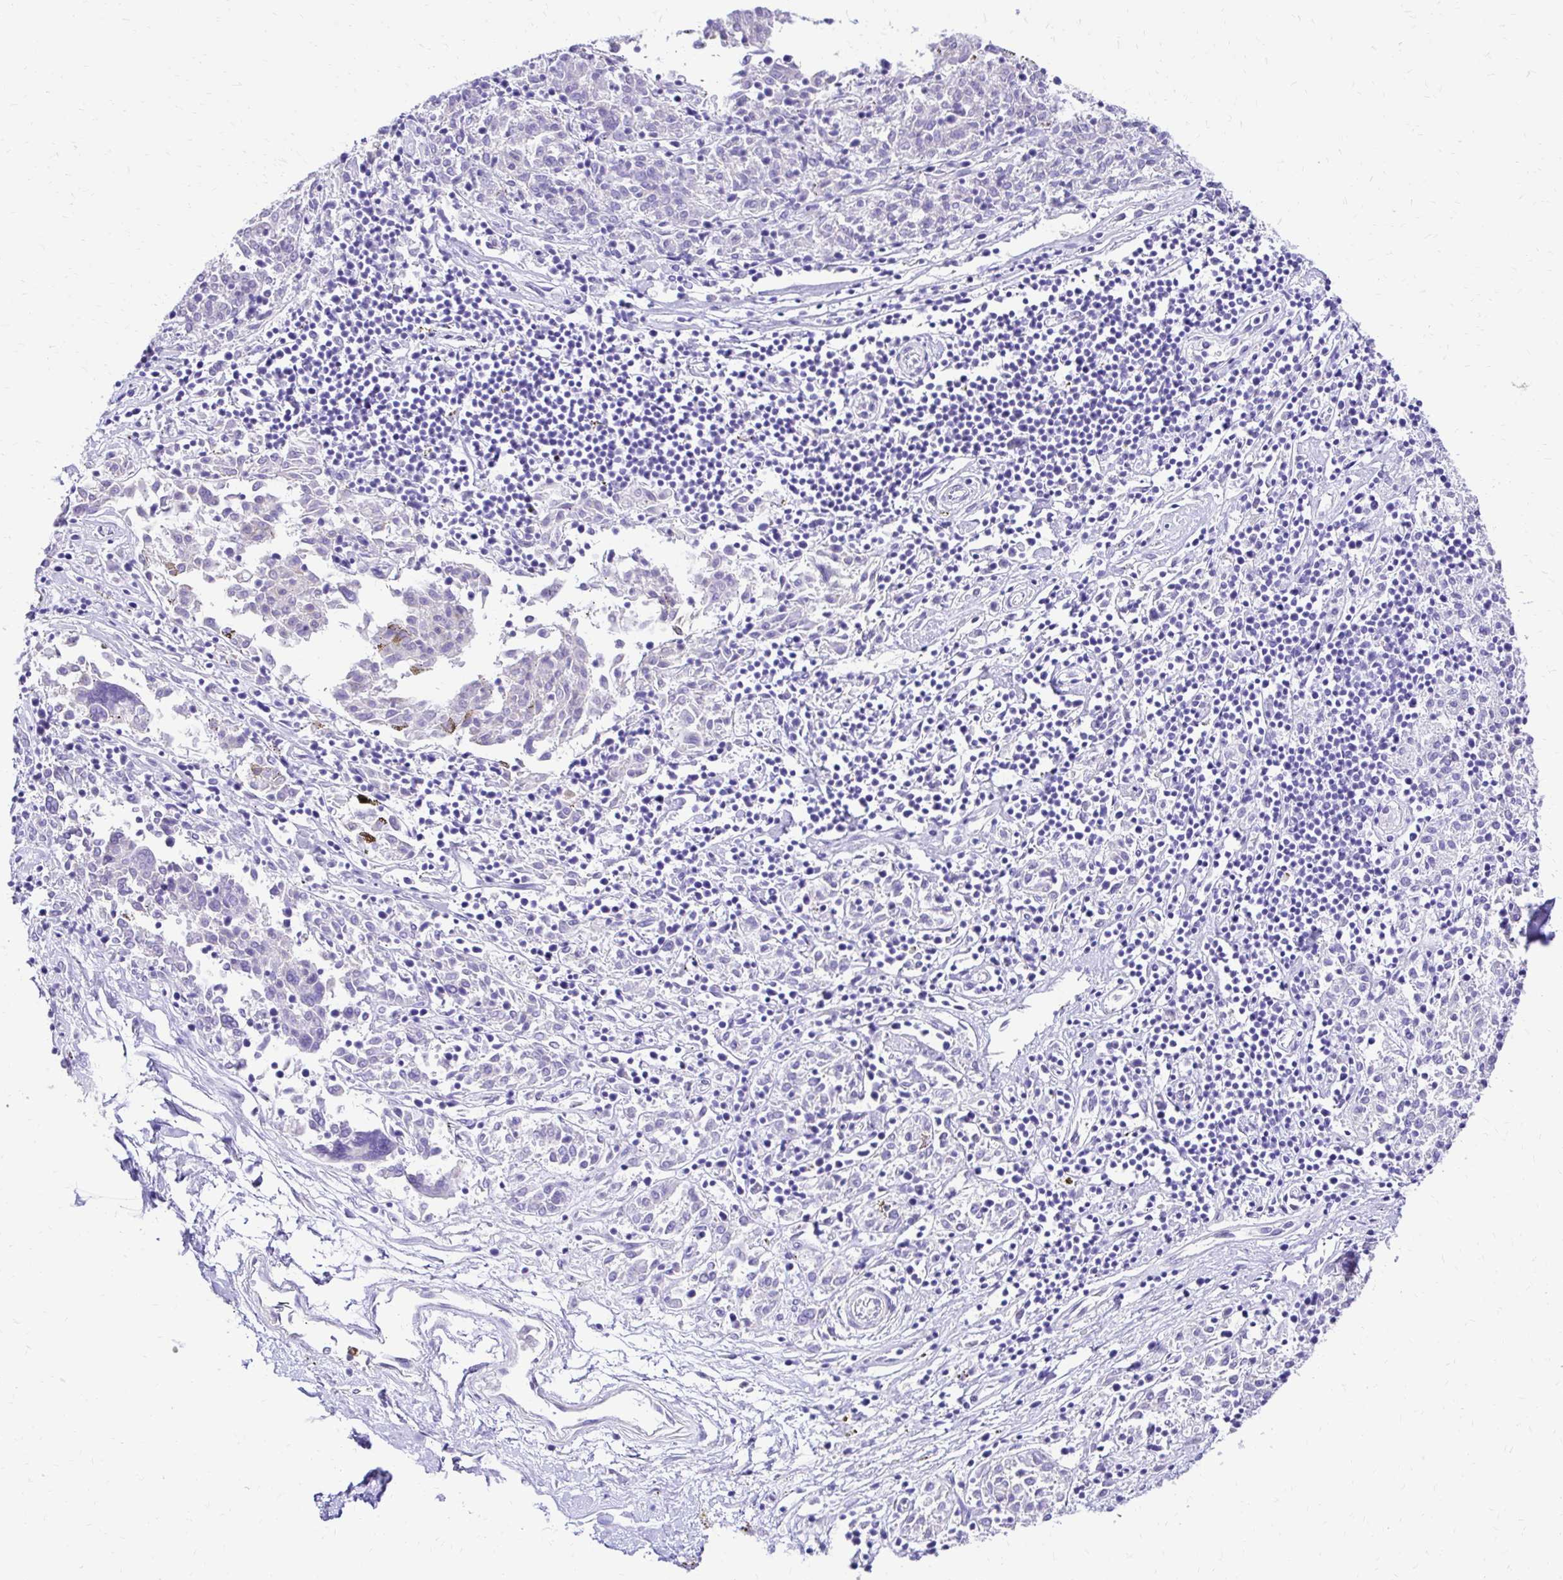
{"staining": {"intensity": "negative", "quantity": "none", "location": "none"}, "tissue": "melanoma", "cell_type": "Tumor cells", "image_type": "cancer", "snomed": [{"axis": "morphology", "description": "Malignant melanoma, NOS"}, {"axis": "topography", "description": "Skin"}], "caption": "A histopathology image of malignant melanoma stained for a protein displays no brown staining in tumor cells.", "gene": "S100G", "patient": {"sex": "female", "age": 72}}